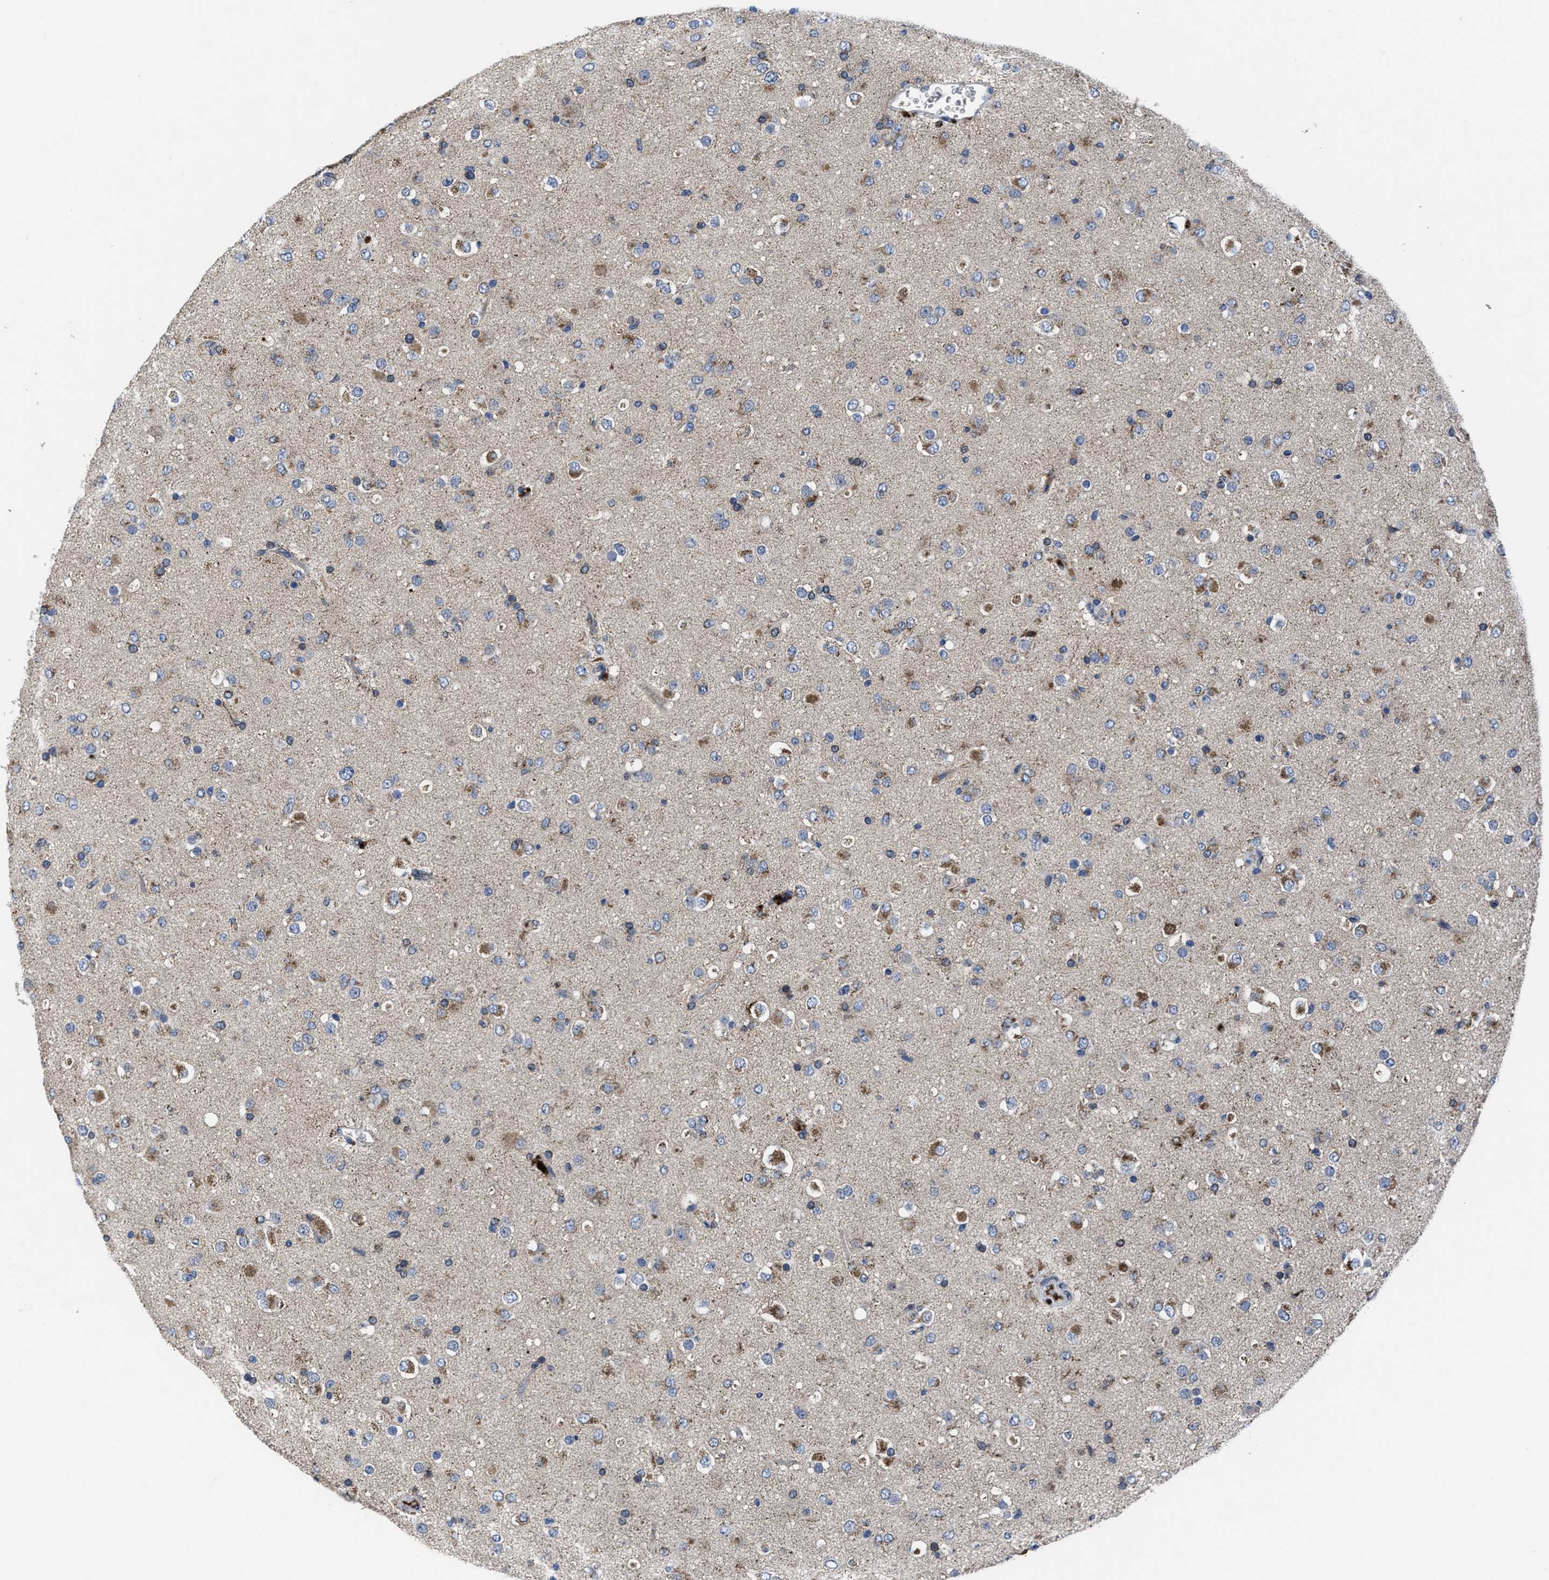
{"staining": {"intensity": "moderate", "quantity": "<25%", "location": "cytoplasmic/membranous"}, "tissue": "glioma", "cell_type": "Tumor cells", "image_type": "cancer", "snomed": [{"axis": "morphology", "description": "Glioma, malignant, Low grade"}, {"axis": "topography", "description": "Brain"}], "caption": "Protein expression analysis of human malignant glioma (low-grade) reveals moderate cytoplasmic/membranous positivity in about <25% of tumor cells. (brown staining indicates protein expression, while blue staining denotes nuclei).", "gene": "CACNA1D", "patient": {"sex": "male", "age": 65}}